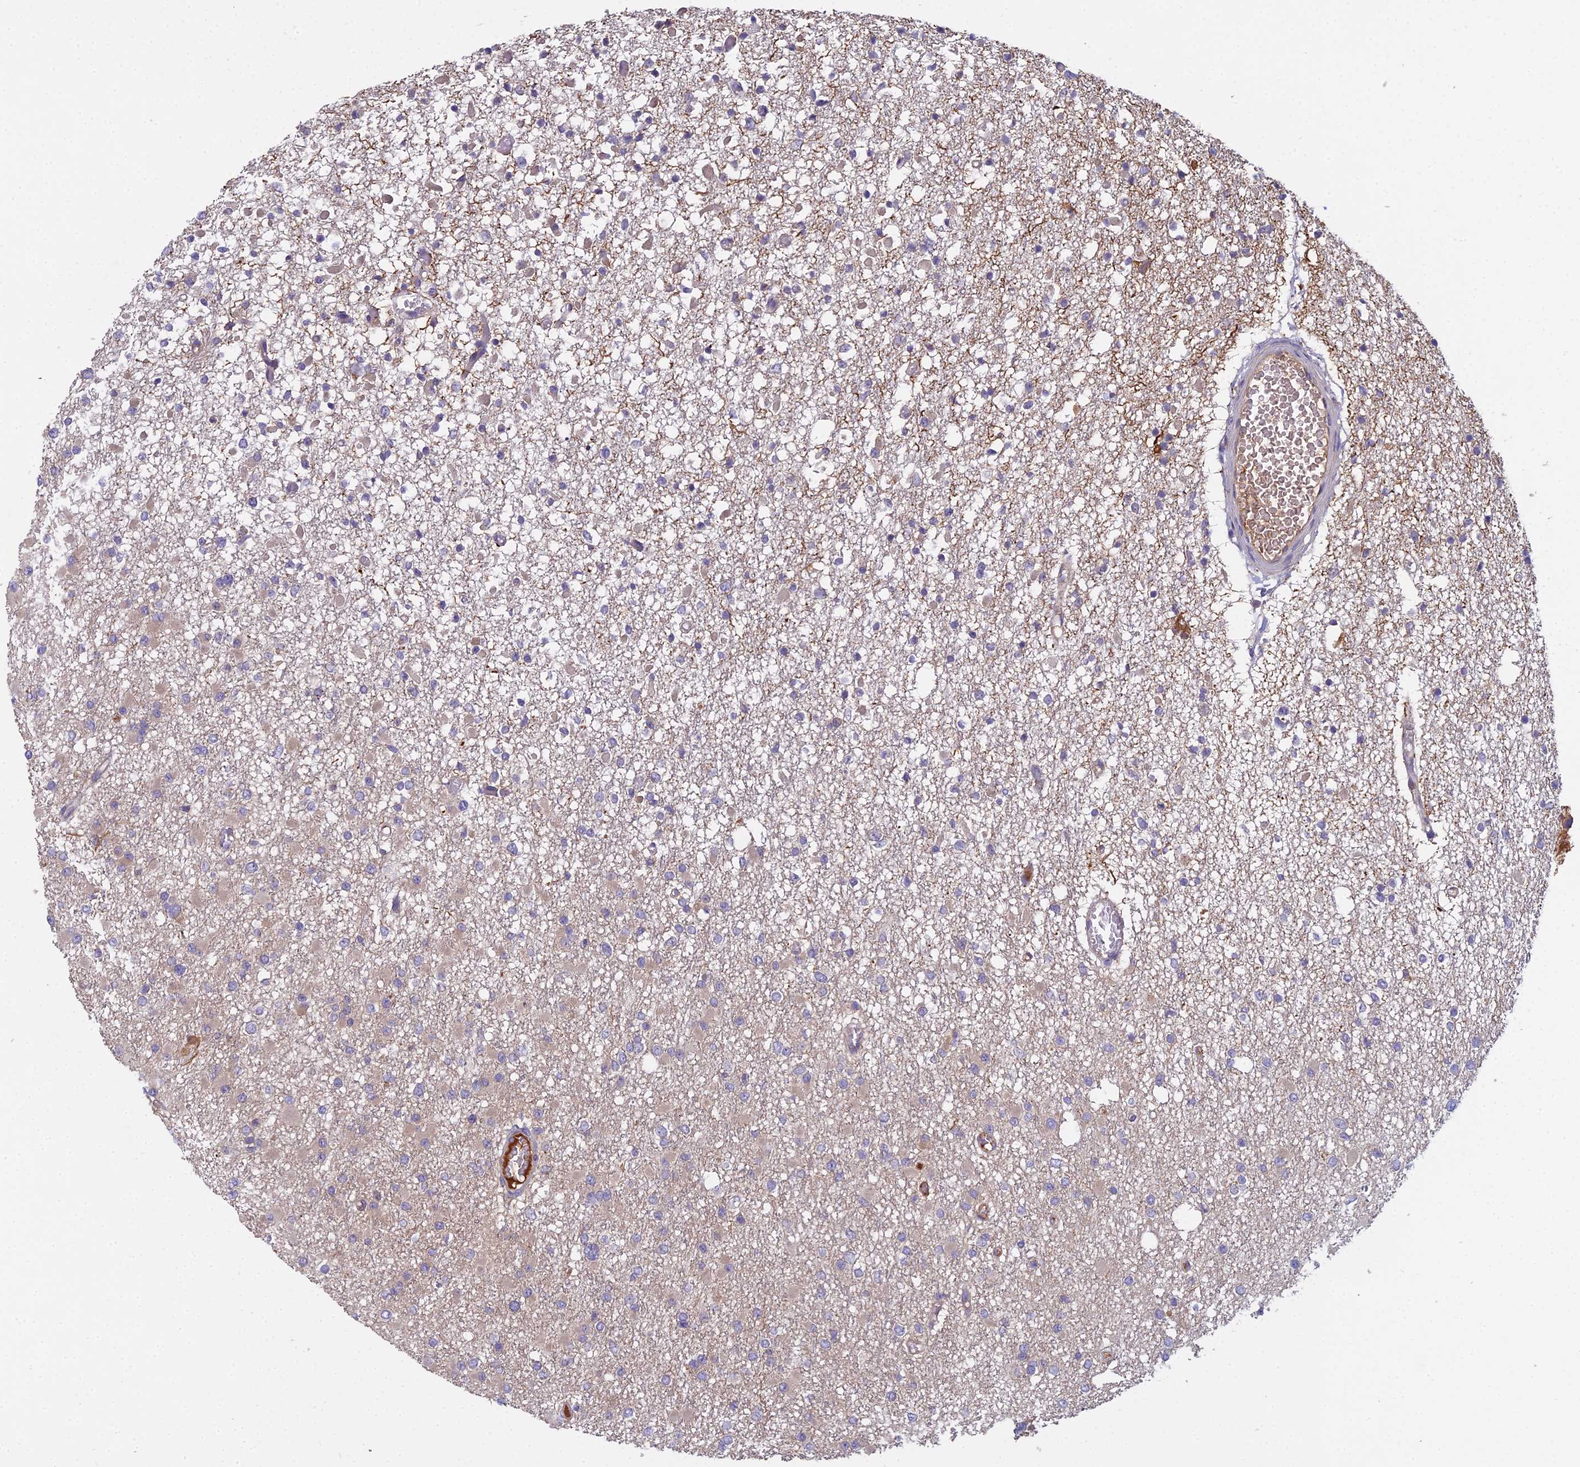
{"staining": {"intensity": "negative", "quantity": "none", "location": "none"}, "tissue": "glioma", "cell_type": "Tumor cells", "image_type": "cancer", "snomed": [{"axis": "morphology", "description": "Glioma, malignant, Low grade"}, {"axis": "topography", "description": "Brain"}], "caption": "Human malignant low-grade glioma stained for a protein using immunohistochemistry (IHC) displays no staining in tumor cells.", "gene": "CCDC167", "patient": {"sex": "female", "age": 22}}